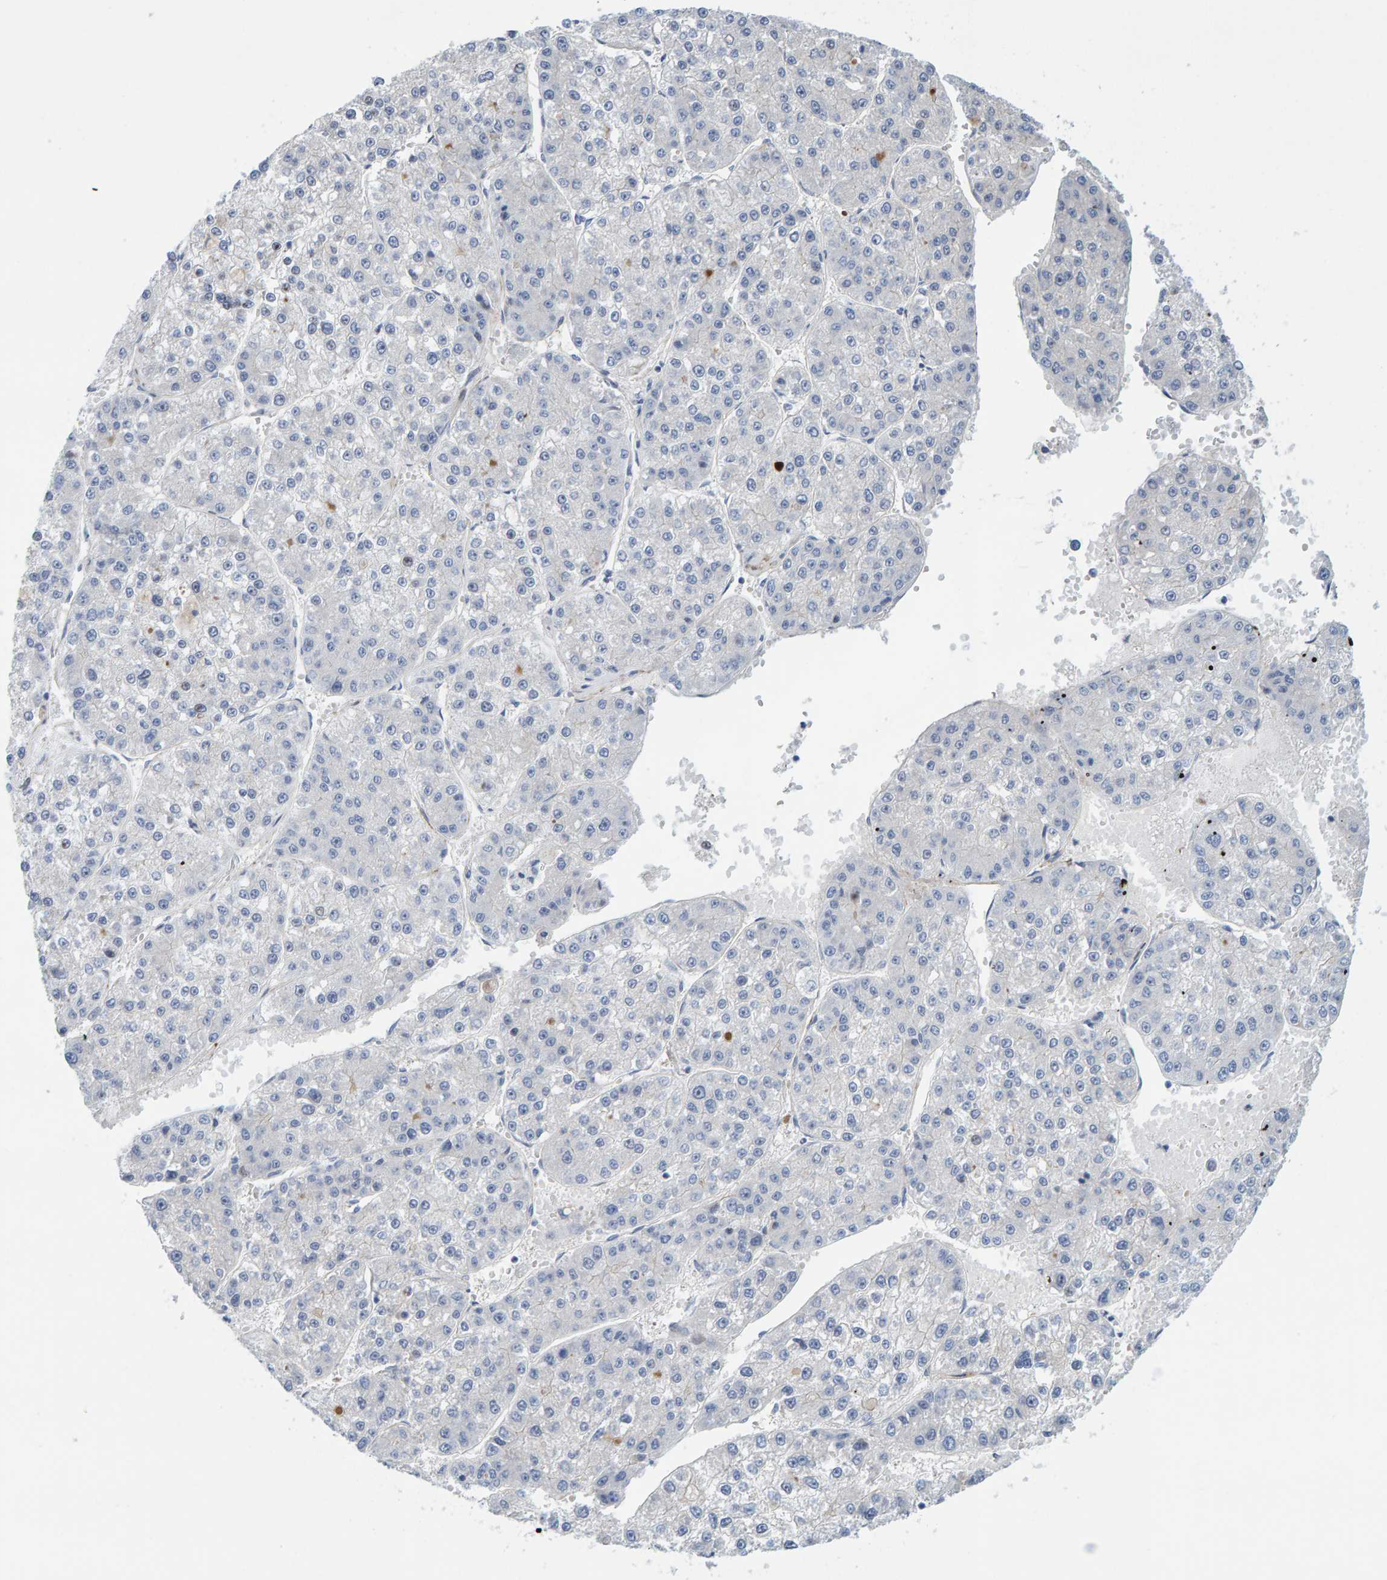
{"staining": {"intensity": "negative", "quantity": "none", "location": "none"}, "tissue": "liver cancer", "cell_type": "Tumor cells", "image_type": "cancer", "snomed": [{"axis": "morphology", "description": "Carcinoma, Hepatocellular, NOS"}, {"axis": "topography", "description": "Liver"}], "caption": "There is no significant positivity in tumor cells of liver cancer (hepatocellular carcinoma). (DAB immunohistochemistry with hematoxylin counter stain).", "gene": "POLG2", "patient": {"sex": "female", "age": 73}}